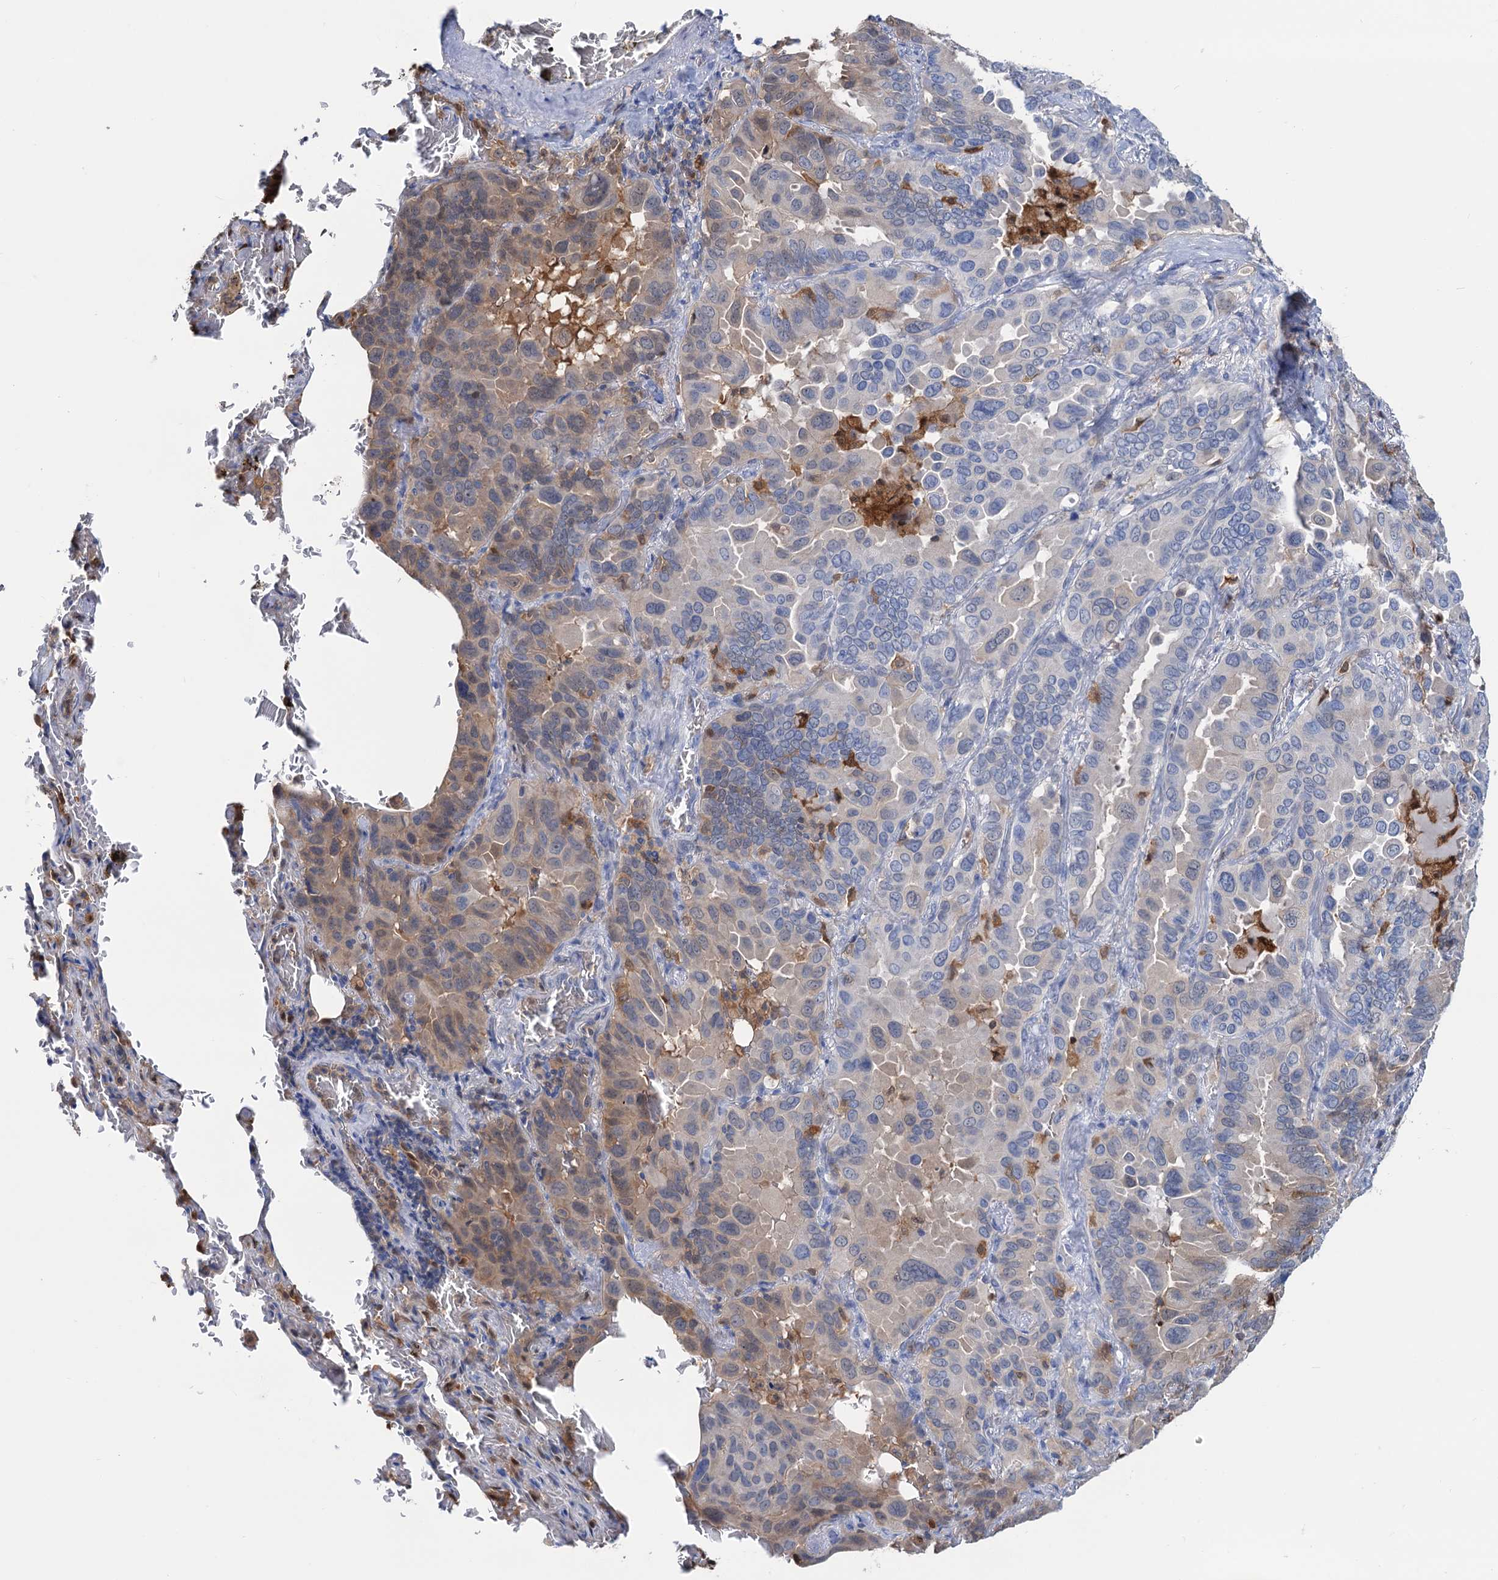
{"staining": {"intensity": "weak", "quantity": "25%-75%", "location": "cytoplasmic/membranous"}, "tissue": "lung cancer", "cell_type": "Tumor cells", "image_type": "cancer", "snomed": [{"axis": "morphology", "description": "Adenocarcinoma, NOS"}, {"axis": "topography", "description": "Lung"}], "caption": "The micrograph demonstrates immunohistochemical staining of lung cancer (adenocarcinoma). There is weak cytoplasmic/membranous expression is seen in about 25%-75% of tumor cells.", "gene": "FAH", "patient": {"sex": "male", "age": 64}}